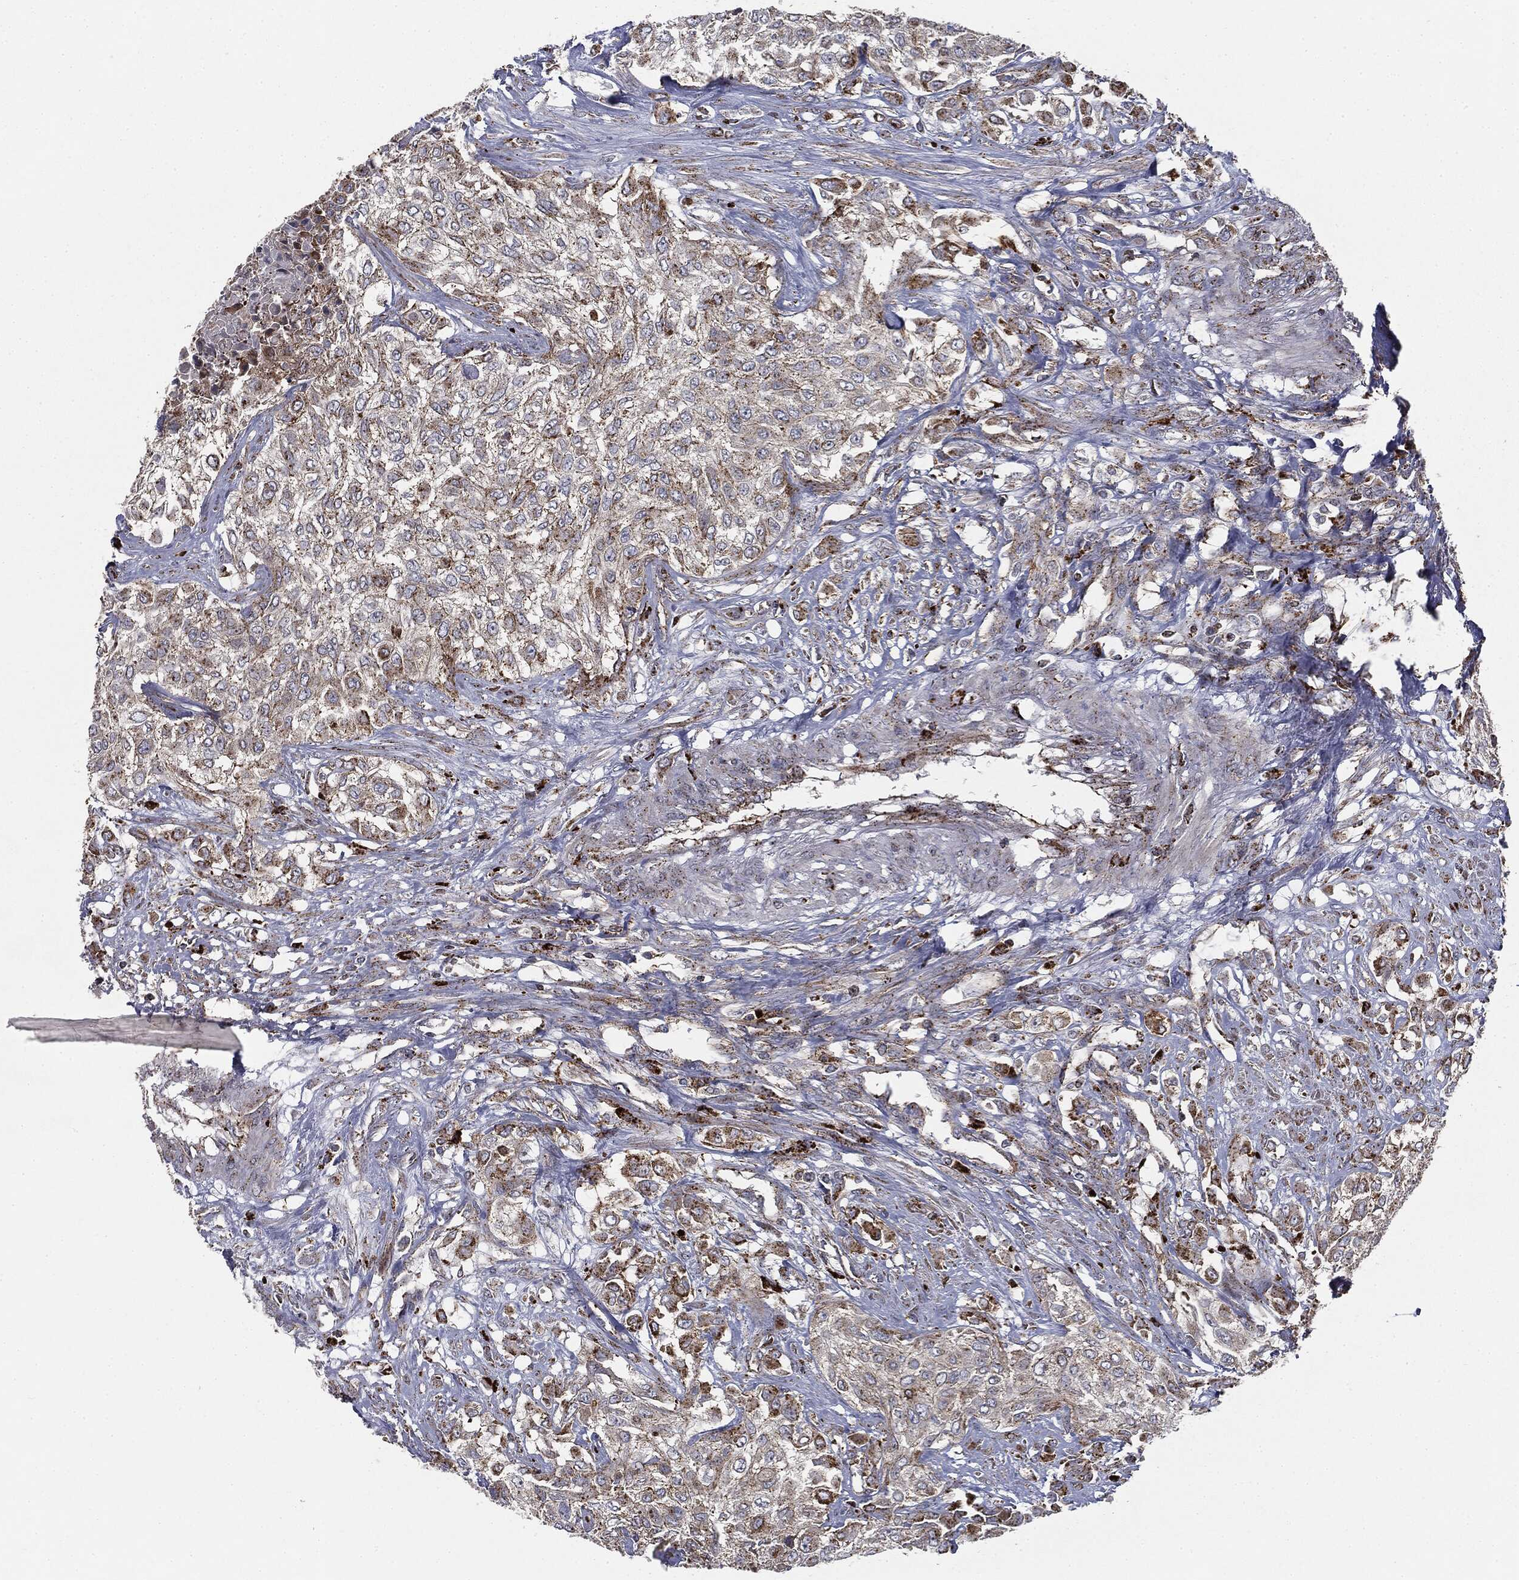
{"staining": {"intensity": "strong", "quantity": "<25%", "location": "cytoplasmic/membranous"}, "tissue": "urothelial cancer", "cell_type": "Tumor cells", "image_type": "cancer", "snomed": [{"axis": "morphology", "description": "Urothelial carcinoma, High grade"}, {"axis": "topography", "description": "Urinary bladder"}], "caption": "Immunohistochemistry (IHC) of urothelial cancer reveals medium levels of strong cytoplasmic/membranous expression in about <25% of tumor cells.", "gene": "CTSA", "patient": {"sex": "male", "age": 57}}